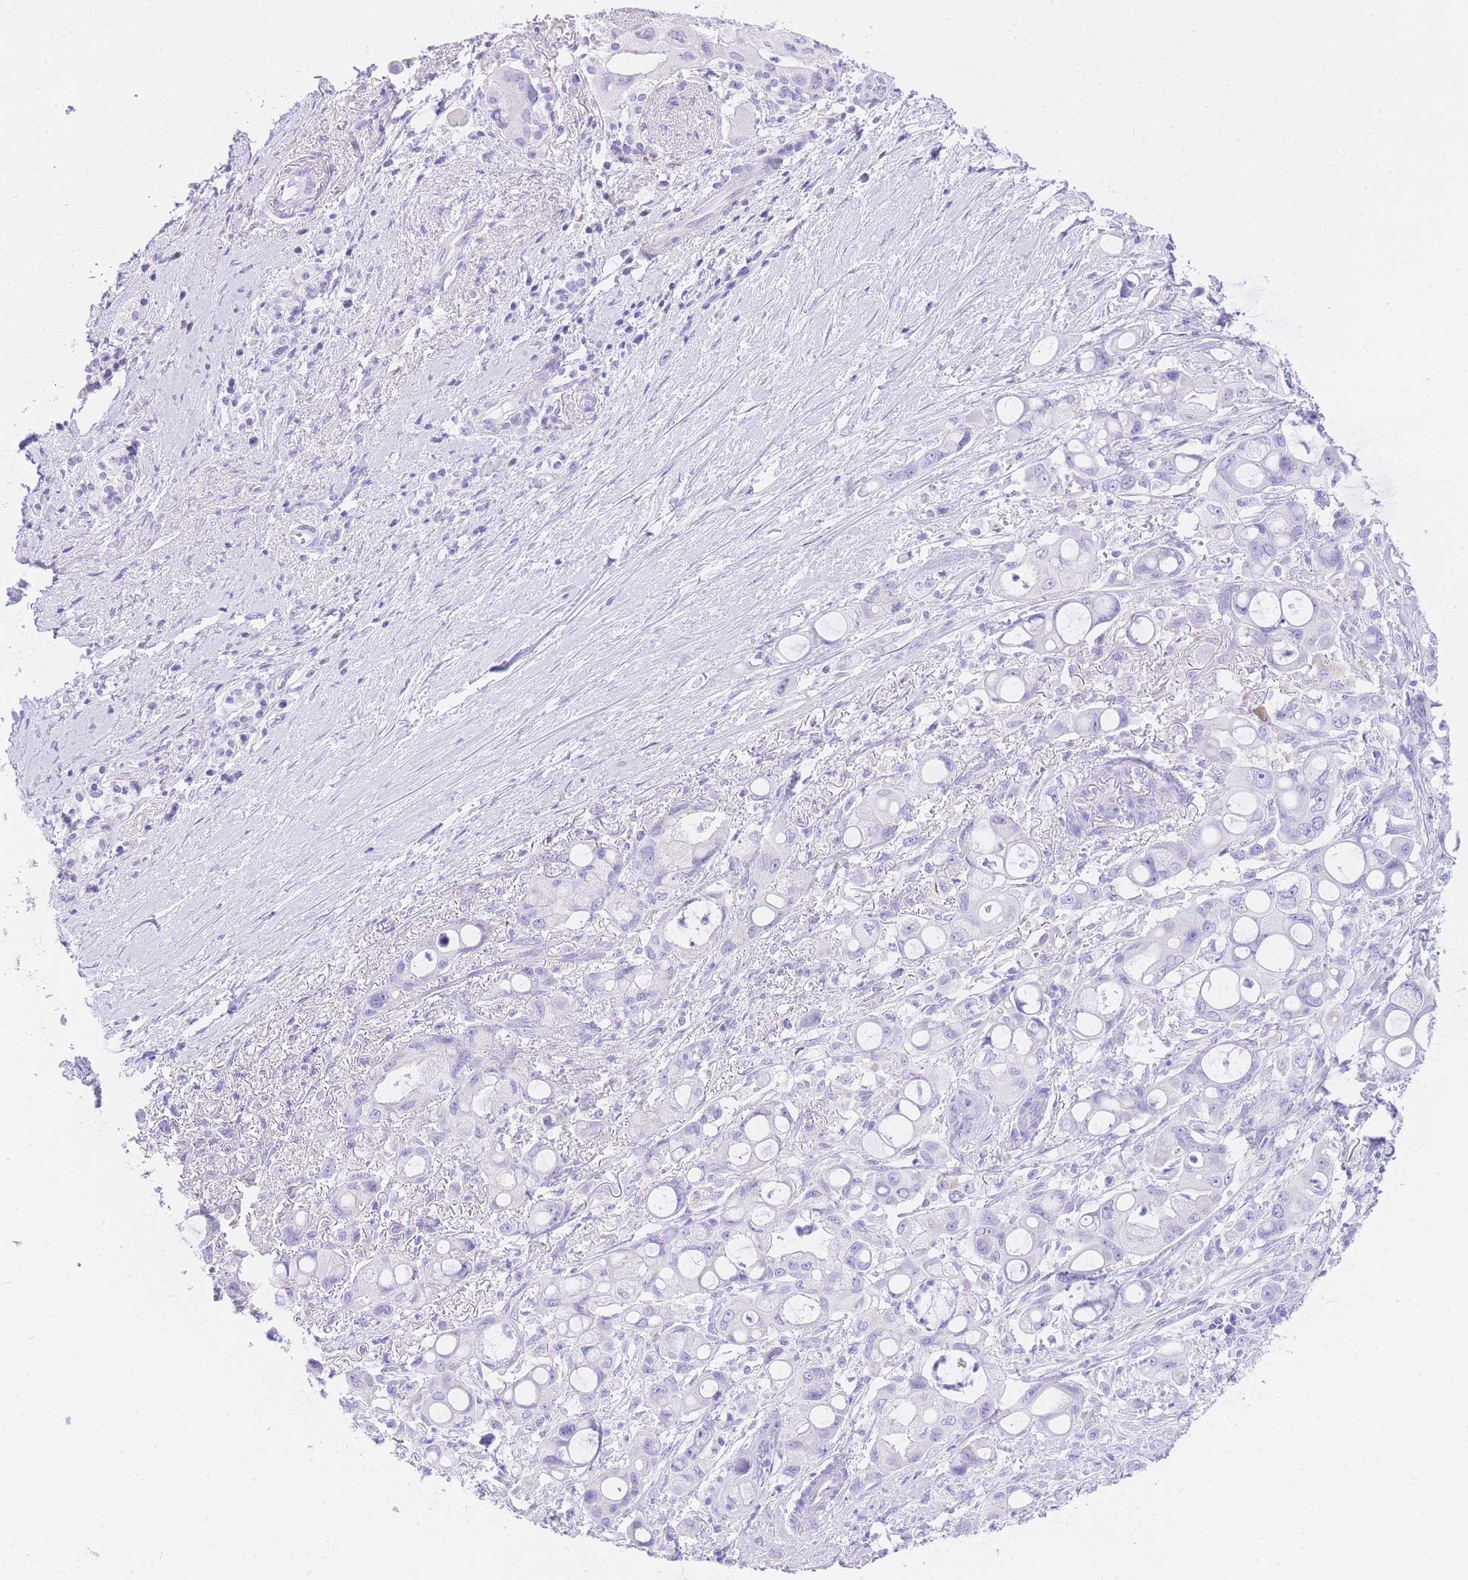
{"staining": {"intensity": "negative", "quantity": "none", "location": "none"}, "tissue": "pancreatic cancer", "cell_type": "Tumor cells", "image_type": "cancer", "snomed": [{"axis": "morphology", "description": "Adenocarcinoma, NOS"}, {"axis": "topography", "description": "Pancreas"}], "caption": "A micrograph of adenocarcinoma (pancreatic) stained for a protein reveals no brown staining in tumor cells. Brightfield microscopy of immunohistochemistry (IHC) stained with DAB (3,3'-diaminobenzidine) (brown) and hematoxylin (blue), captured at high magnification.", "gene": "NKD2", "patient": {"sex": "male", "age": 68}}